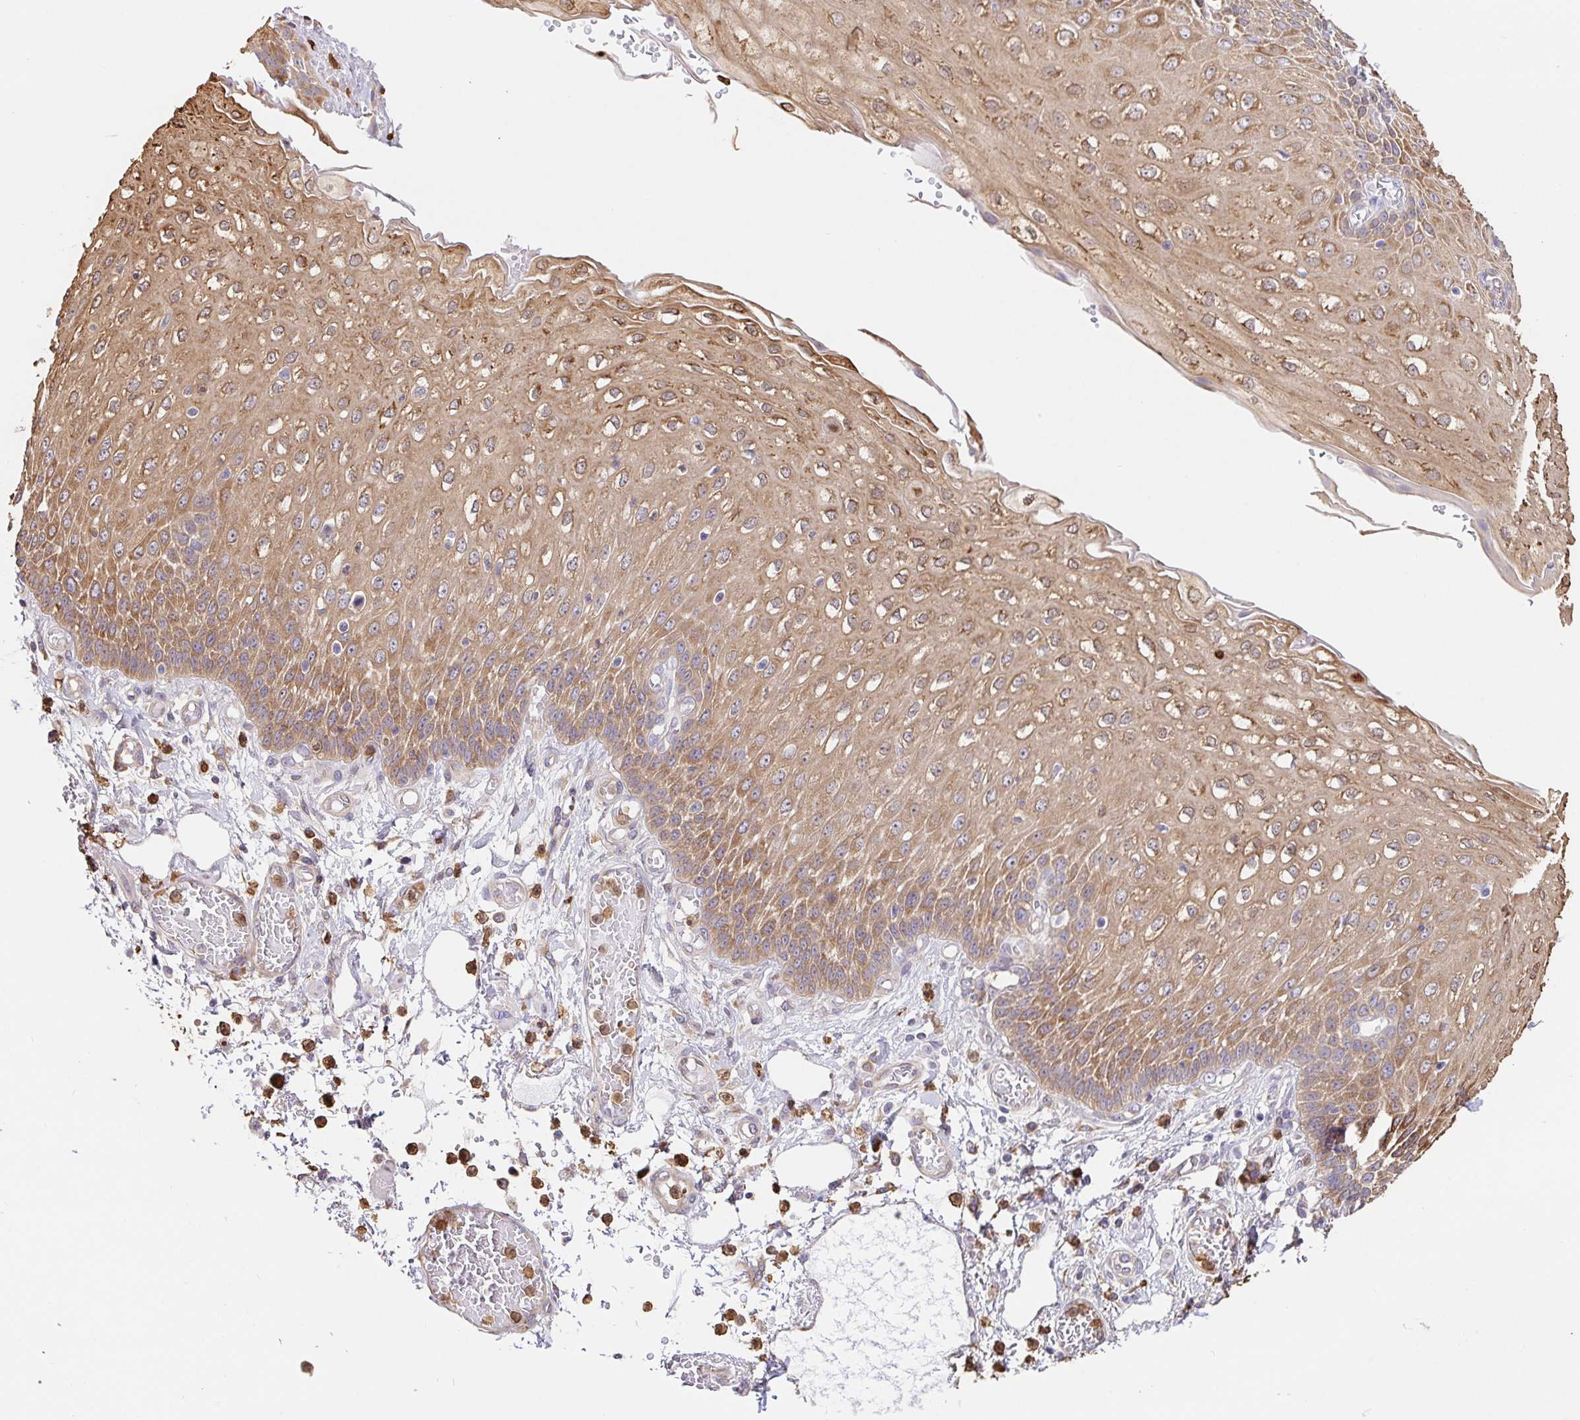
{"staining": {"intensity": "moderate", "quantity": ">75%", "location": "cytoplasmic/membranous"}, "tissue": "esophagus", "cell_type": "Squamous epithelial cells", "image_type": "normal", "snomed": [{"axis": "morphology", "description": "Normal tissue, NOS"}, {"axis": "morphology", "description": "Adenocarcinoma, NOS"}, {"axis": "topography", "description": "Esophagus"}], "caption": "Squamous epithelial cells display medium levels of moderate cytoplasmic/membranous positivity in about >75% of cells in normal human esophagus. (Brightfield microscopy of DAB IHC at high magnification).", "gene": "PDPK1", "patient": {"sex": "male", "age": 81}}